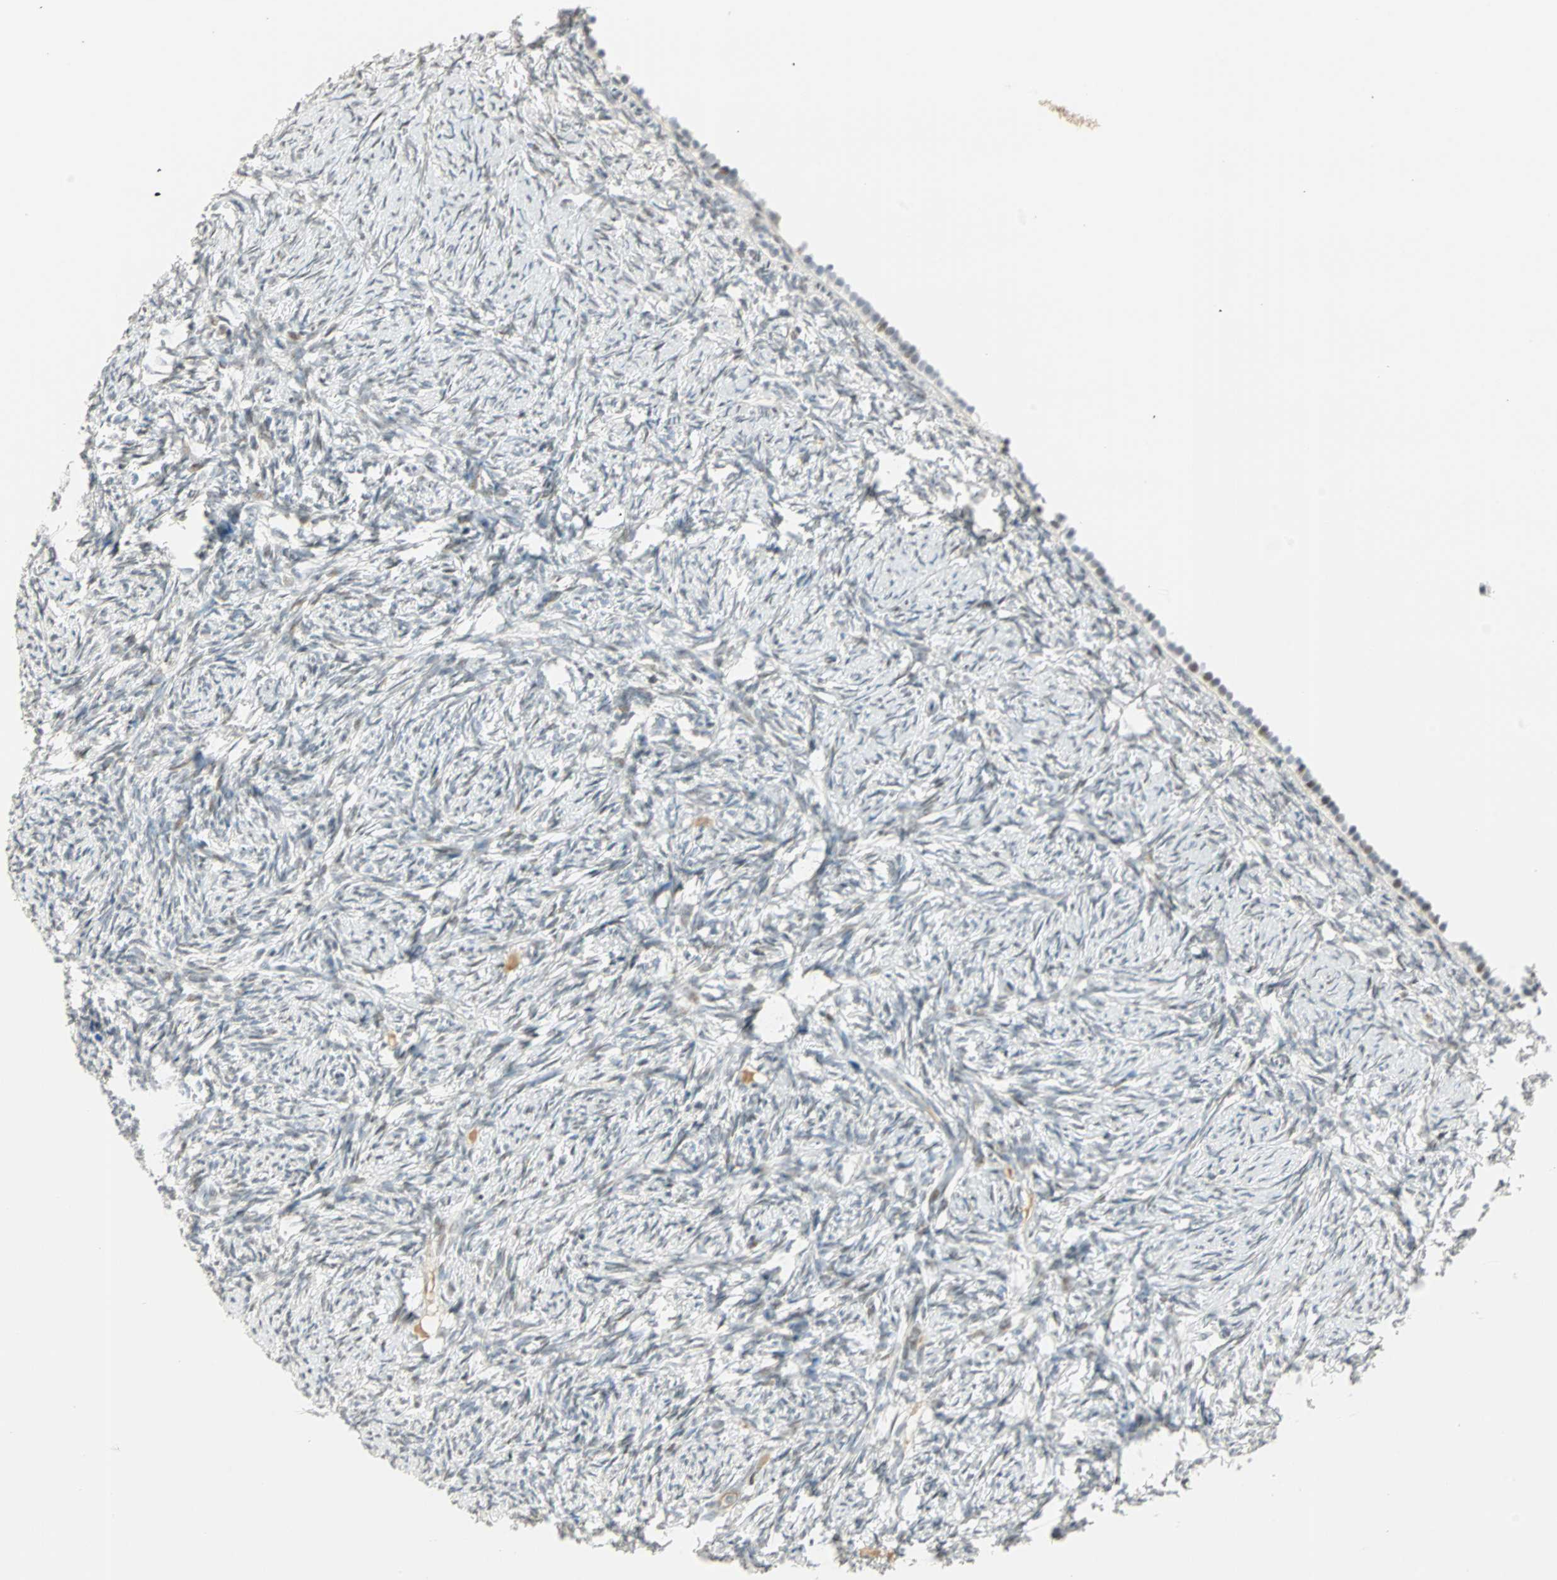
{"staining": {"intensity": "weak", "quantity": "<25%", "location": "nuclear"}, "tissue": "ovary", "cell_type": "Ovarian stroma cells", "image_type": "normal", "snomed": [{"axis": "morphology", "description": "Normal tissue, NOS"}, {"axis": "topography", "description": "Ovary"}], "caption": "There is no significant positivity in ovarian stroma cells of ovary. (DAB (3,3'-diaminobenzidine) immunohistochemistry (IHC), high magnification).", "gene": "SMAD3", "patient": {"sex": "female", "age": 60}}